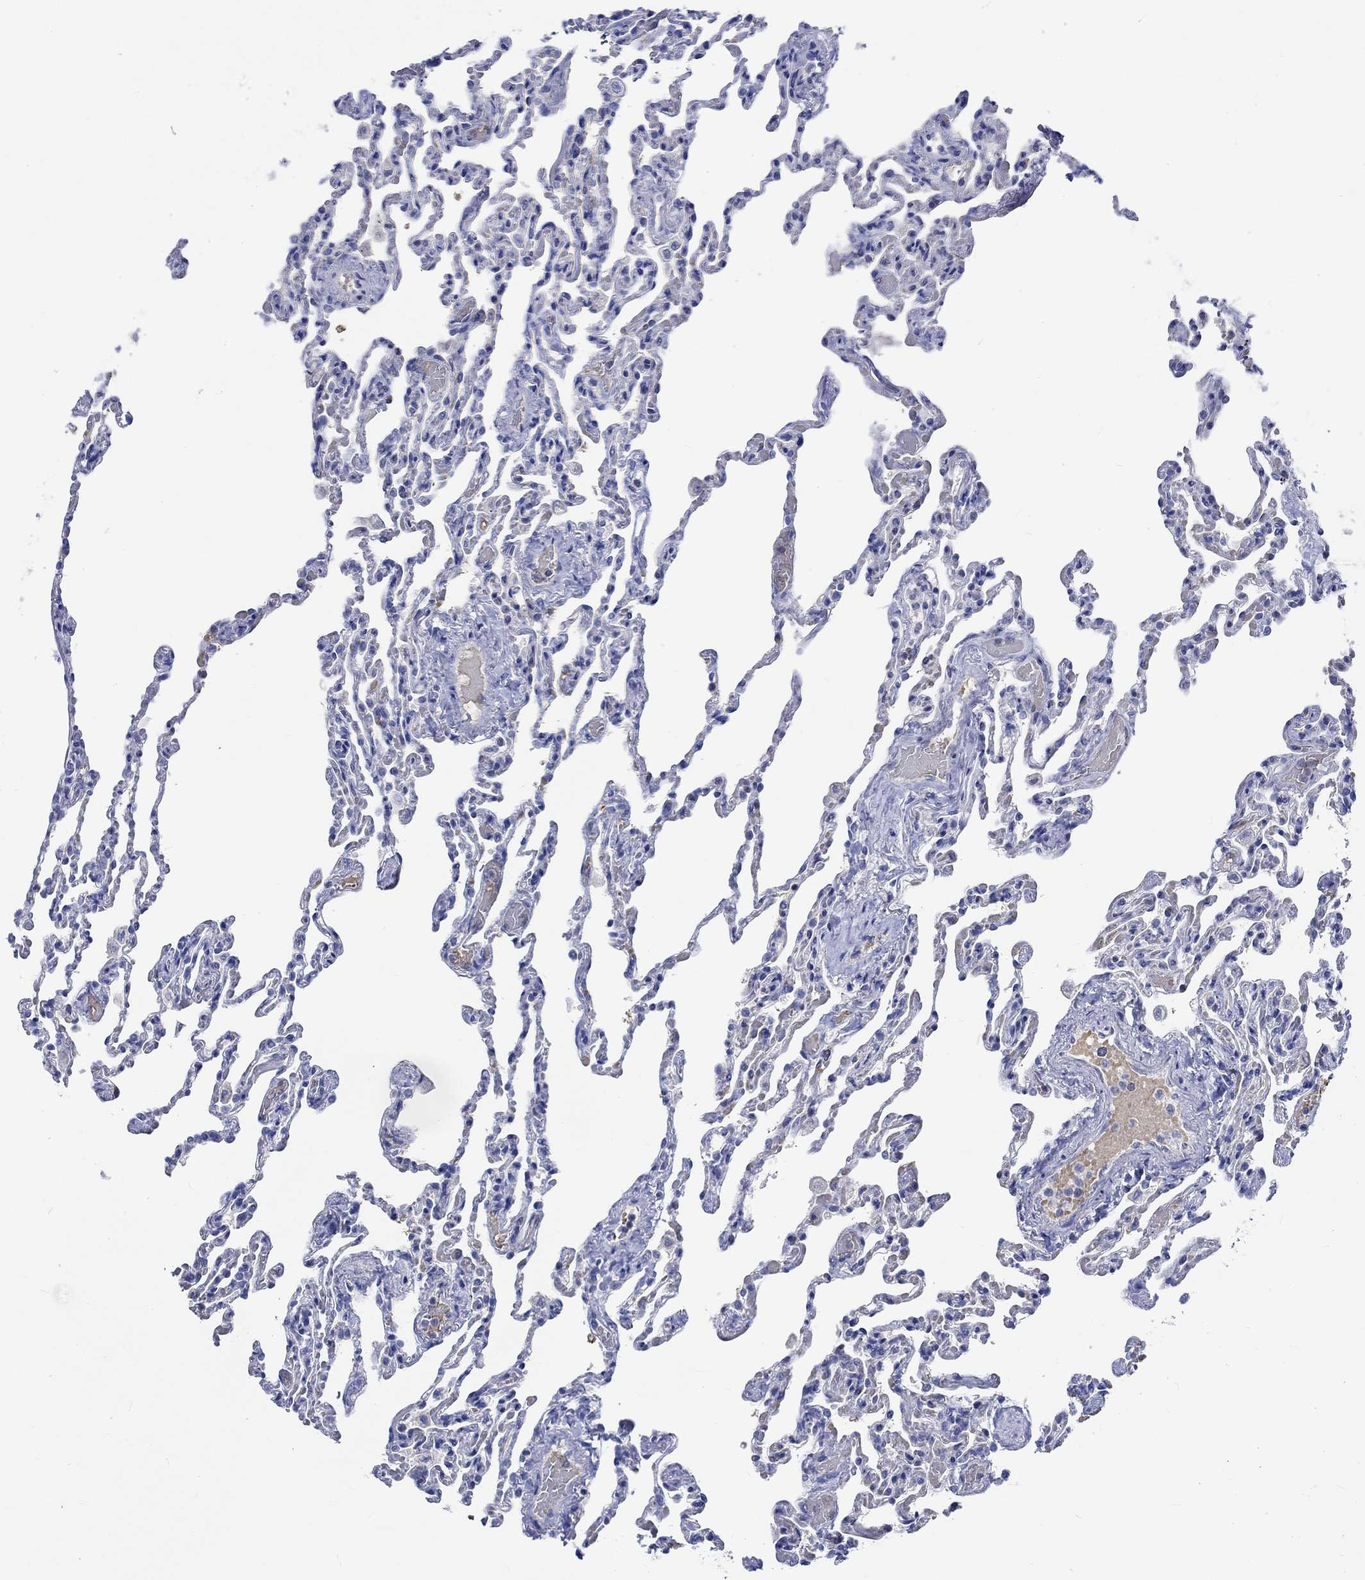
{"staining": {"intensity": "negative", "quantity": "none", "location": "none"}, "tissue": "lung", "cell_type": "Alveolar cells", "image_type": "normal", "snomed": [{"axis": "morphology", "description": "Normal tissue, NOS"}, {"axis": "topography", "description": "Lung"}], "caption": "The photomicrograph demonstrates no staining of alveolar cells in normal lung.", "gene": "KCNA1", "patient": {"sex": "female", "age": 43}}